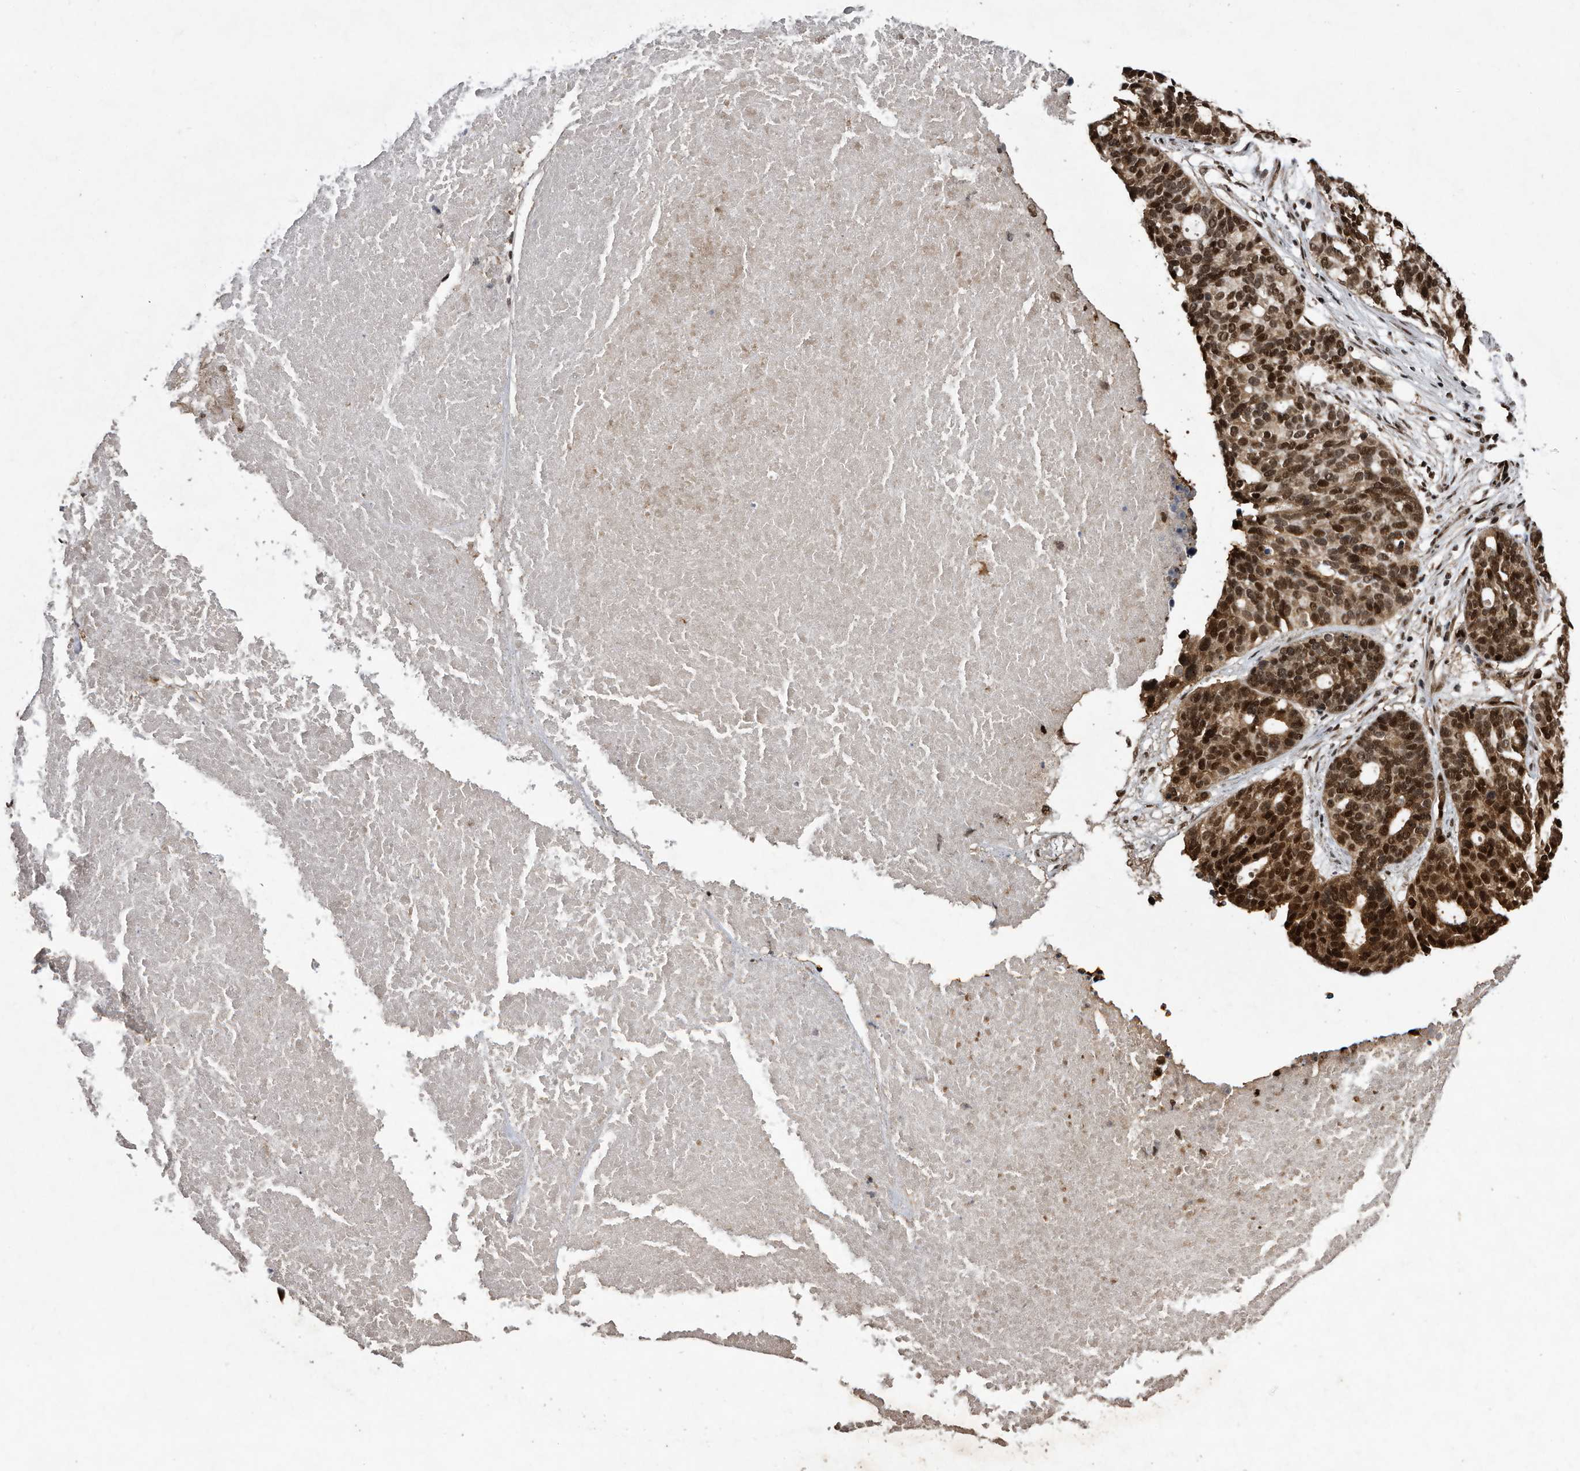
{"staining": {"intensity": "strong", "quantity": ">75%", "location": "cytoplasmic/membranous,nuclear"}, "tissue": "ovarian cancer", "cell_type": "Tumor cells", "image_type": "cancer", "snomed": [{"axis": "morphology", "description": "Cystadenocarcinoma, serous, NOS"}, {"axis": "topography", "description": "Ovary"}], "caption": "Immunohistochemical staining of human ovarian serous cystadenocarcinoma demonstrates strong cytoplasmic/membranous and nuclear protein staining in about >75% of tumor cells.", "gene": "RAD23B", "patient": {"sex": "female", "age": 59}}